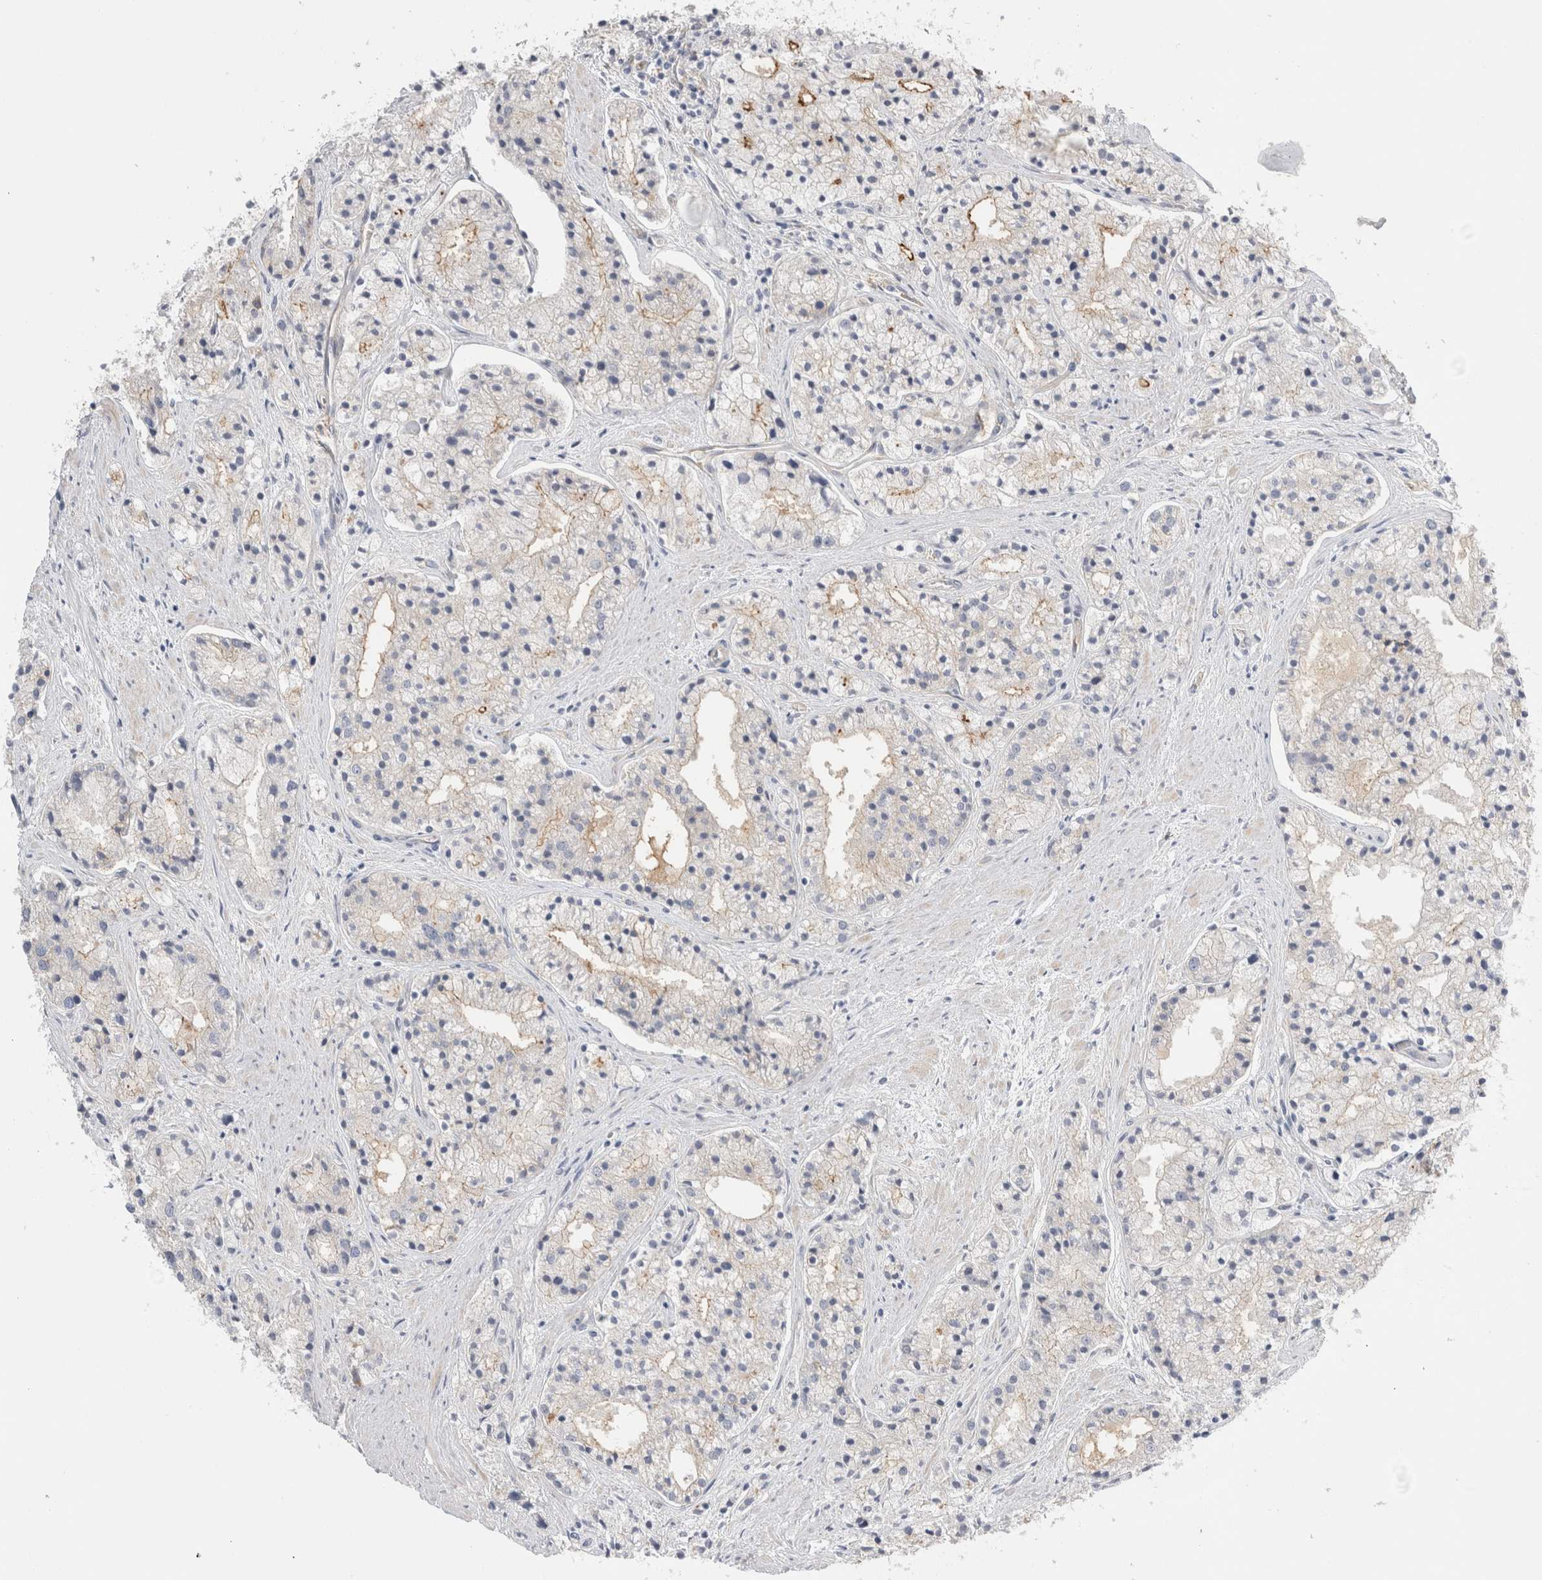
{"staining": {"intensity": "moderate", "quantity": "<25%", "location": "cytoplasmic/membranous"}, "tissue": "prostate cancer", "cell_type": "Tumor cells", "image_type": "cancer", "snomed": [{"axis": "morphology", "description": "Adenocarcinoma, High grade"}, {"axis": "topography", "description": "Prostate"}], "caption": "The micrograph displays immunohistochemical staining of prostate cancer. There is moderate cytoplasmic/membranous expression is identified in about <25% of tumor cells. (DAB (3,3'-diaminobenzidine) = brown stain, brightfield microscopy at high magnification).", "gene": "VANGL1", "patient": {"sex": "male", "age": 50}}